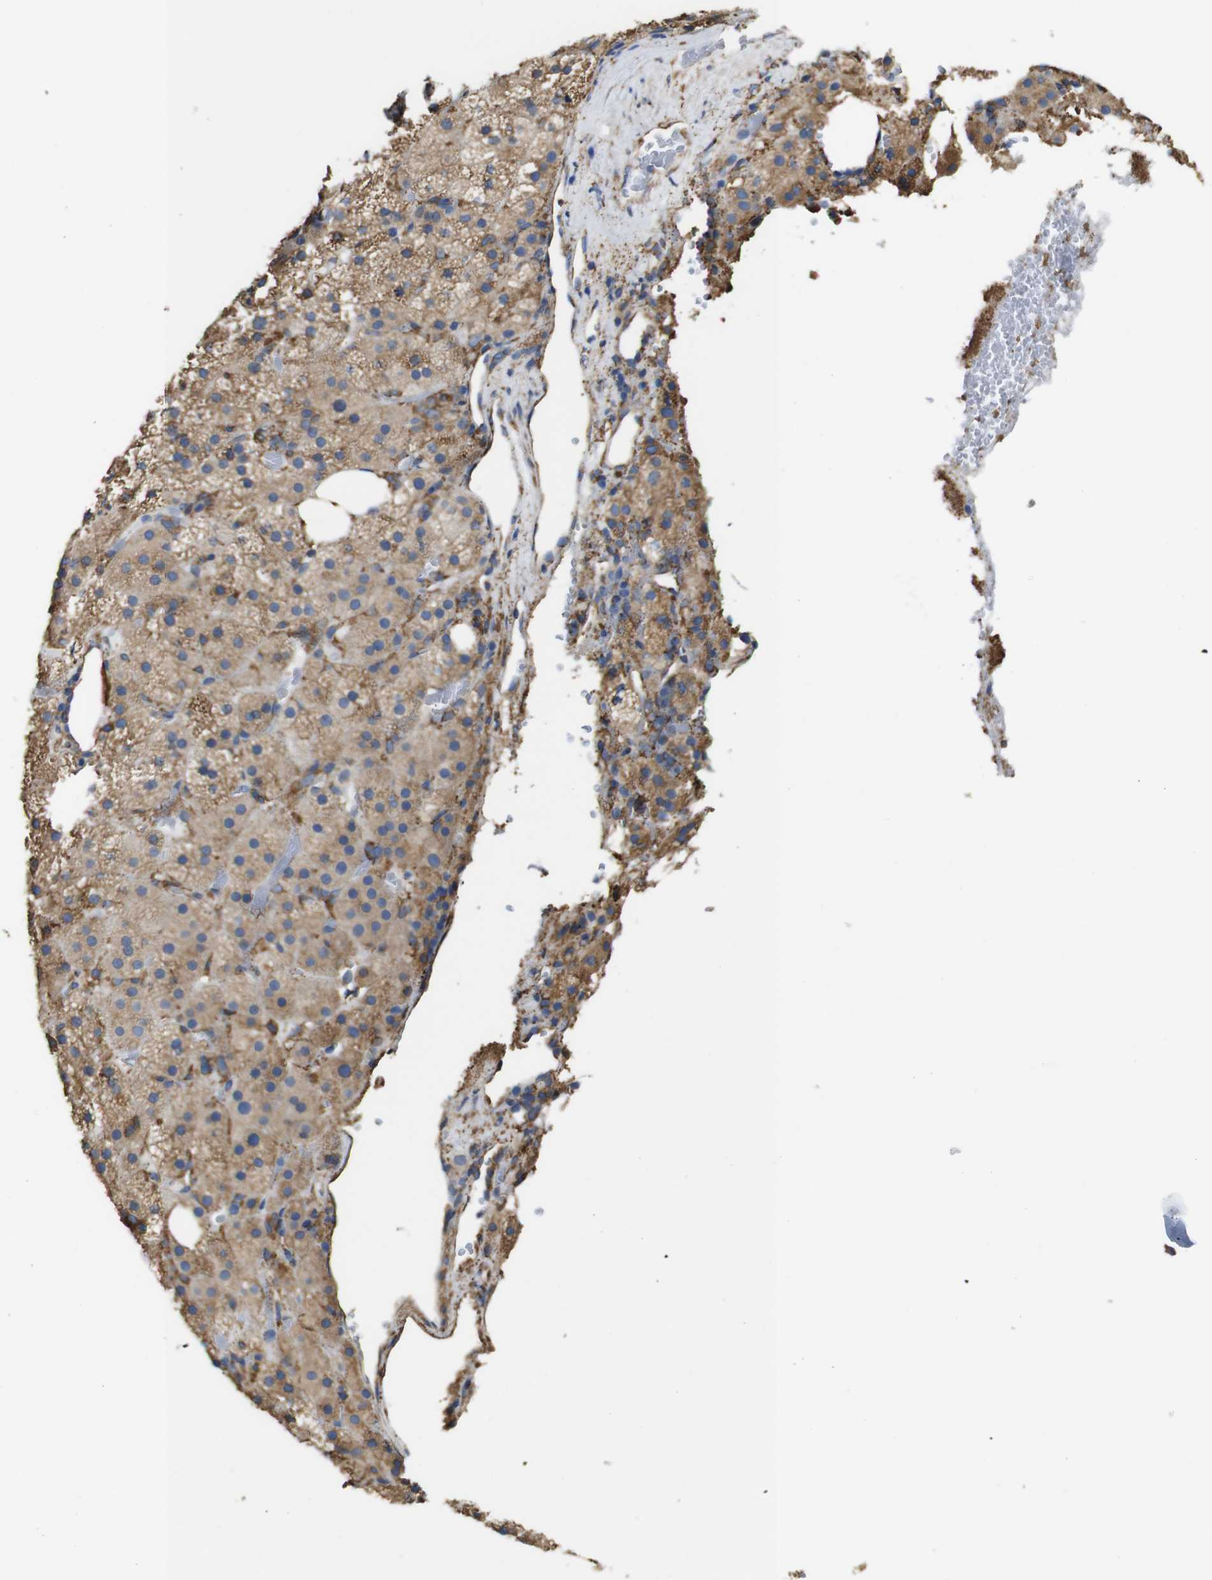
{"staining": {"intensity": "moderate", "quantity": "25%-75%", "location": "cytoplasmic/membranous"}, "tissue": "adrenal gland", "cell_type": "Glandular cells", "image_type": "normal", "snomed": [{"axis": "morphology", "description": "Normal tissue, NOS"}, {"axis": "topography", "description": "Adrenal gland"}], "caption": "A brown stain highlights moderate cytoplasmic/membranous expression of a protein in glandular cells of normal adrenal gland. (DAB = brown stain, brightfield microscopy at high magnification).", "gene": "PPIB", "patient": {"sex": "female", "age": 59}}